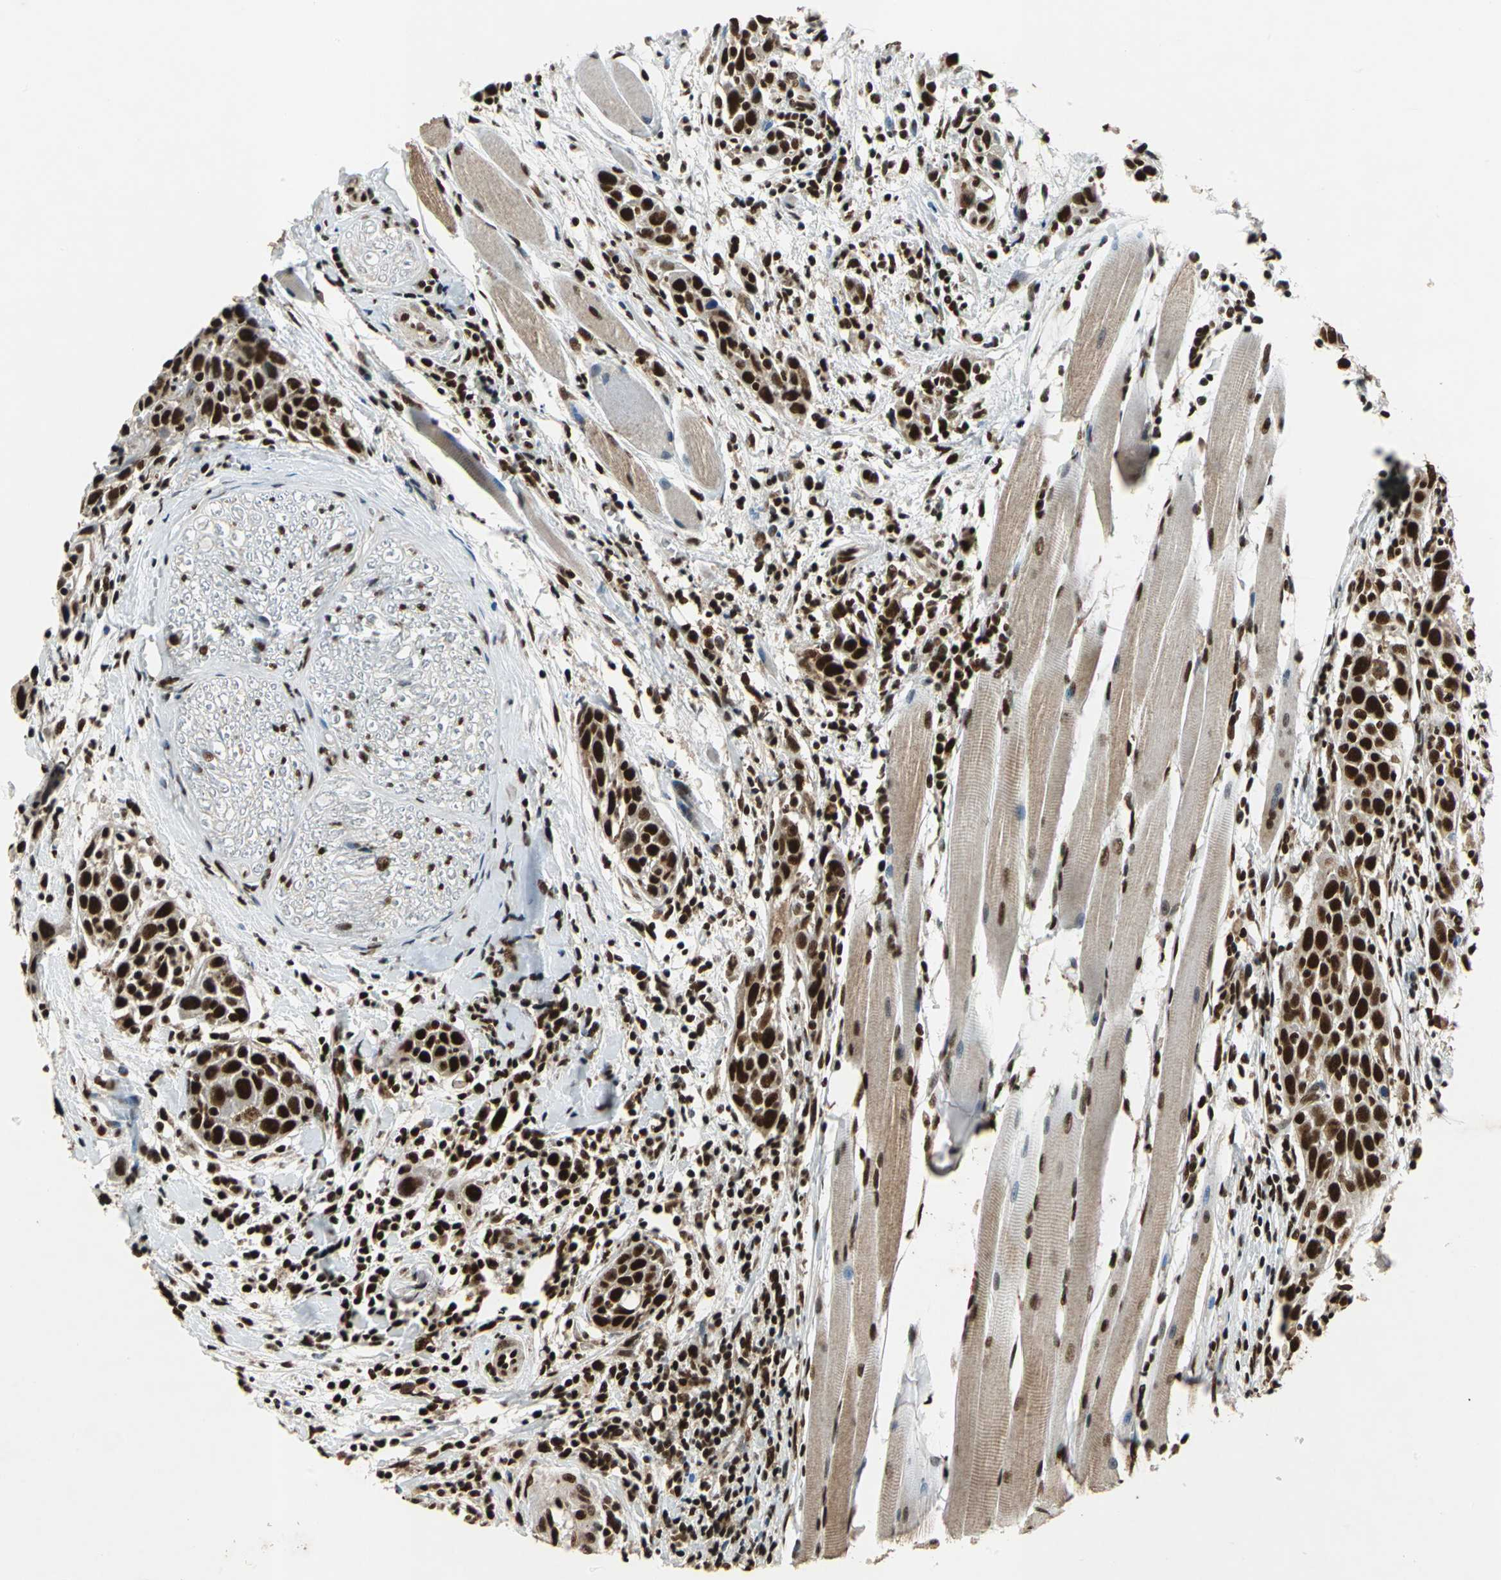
{"staining": {"intensity": "strong", "quantity": ">75%", "location": "nuclear"}, "tissue": "head and neck cancer", "cell_type": "Tumor cells", "image_type": "cancer", "snomed": [{"axis": "morphology", "description": "Normal tissue, NOS"}, {"axis": "morphology", "description": "Squamous cell carcinoma, NOS"}, {"axis": "topography", "description": "Oral tissue"}, {"axis": "topography", "description": "Head-Neck"}], "caption": "The photomicrograph displays staining of head and neck squamous cell carcinoma, revealing strong nuclear protein staining (brown color) within tumor cells. (Brightfield microscopy of DAB IHC at high magnification).", "gene": "MTA2", "patient": {"sex": "female", "age": 50}}